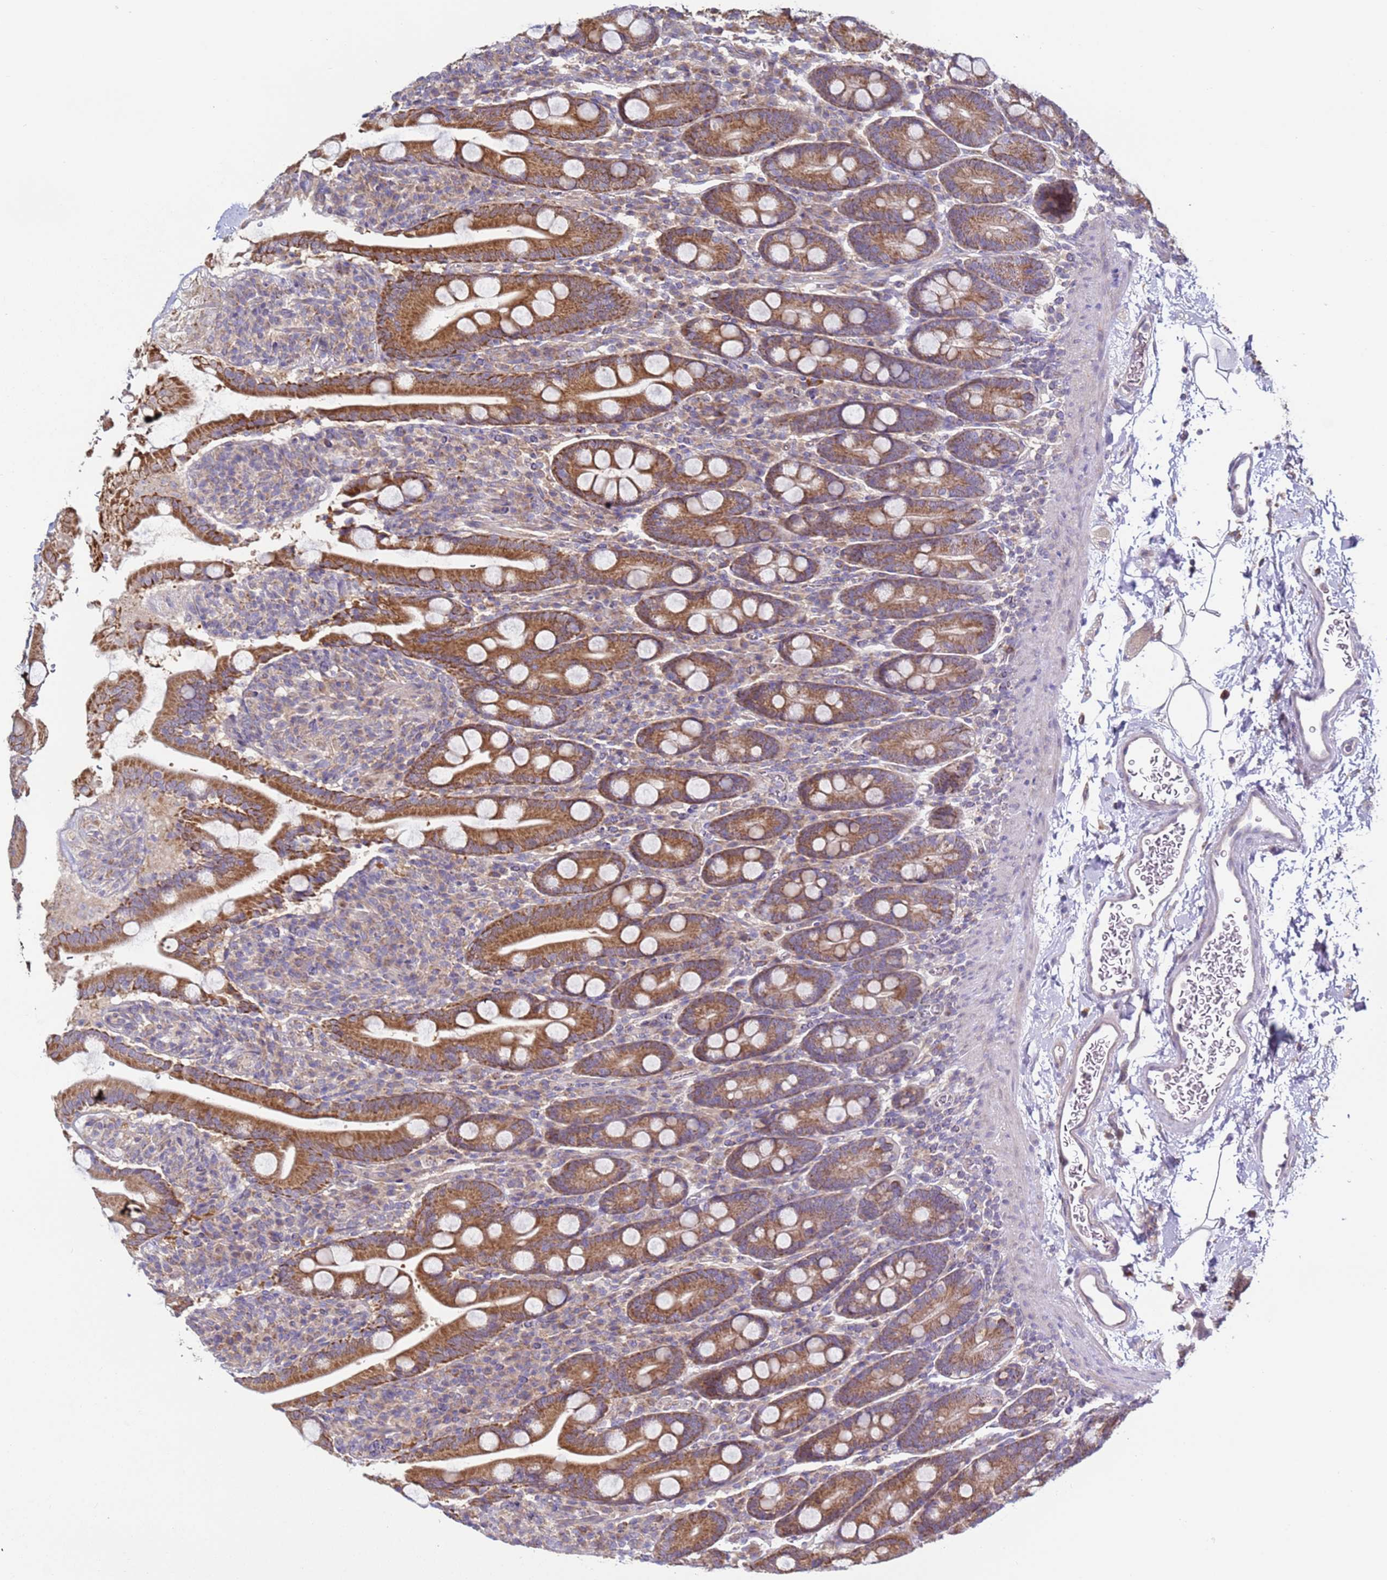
{"staining": {"intensity": "moderate", "quantity": ">75%", "location": "cytoplasmic/membranous"}, "tissue": "duodenum", "cell_type": "Glandular cells", "image_type": "normal", "snomed": [{"axis": "morphology", "description": "Normal tissue, NOS"}, {"axis": "topography", "description": "Duodenum"}], "caption": "Brown immunohistochemical staining in benign duodenum exhibits moderate cytoplasmic/membranous expression in about >75% of glandular cells.", "gene": "DIP2B", "patient": {"sex": "male", "age": 35}}